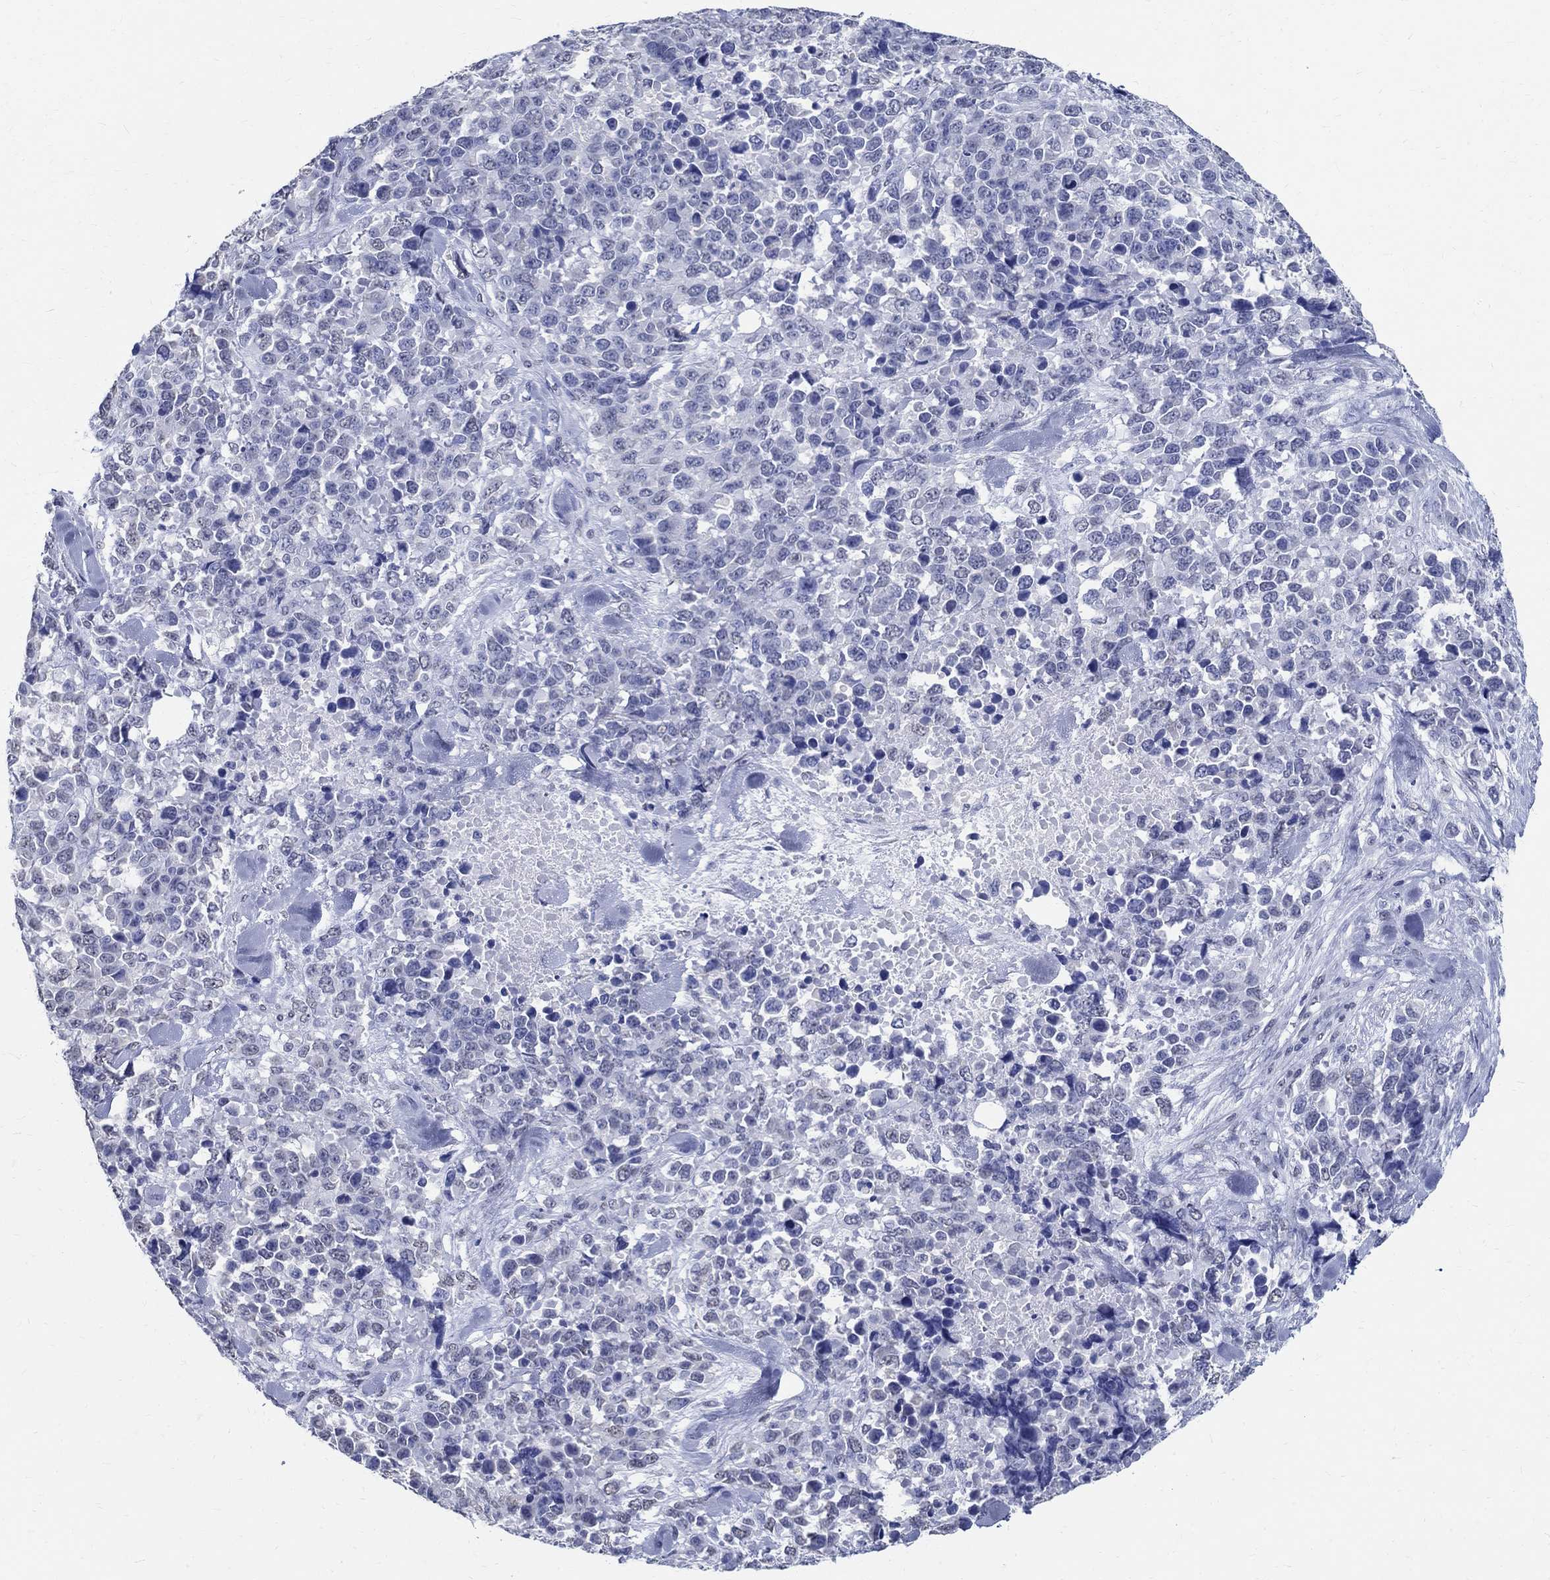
{"staining": {"intensity": "negative", "quantity": "none", "location": "none"}, "tissue": "melanoma", "cell_type": "Tumor cells", "image_type": "cancer", "snomed": [{"axis": "morphology", "description": "Malignant melanoma, Metastatic site"}, {"axis": "topography", "description": "Skin"}], "caption": "This is an IHC micrograph of melanoma. There is no staining in tumor cells.", "gene": "TSPAN16", "patient": {"sex": "male", "age": 84}}